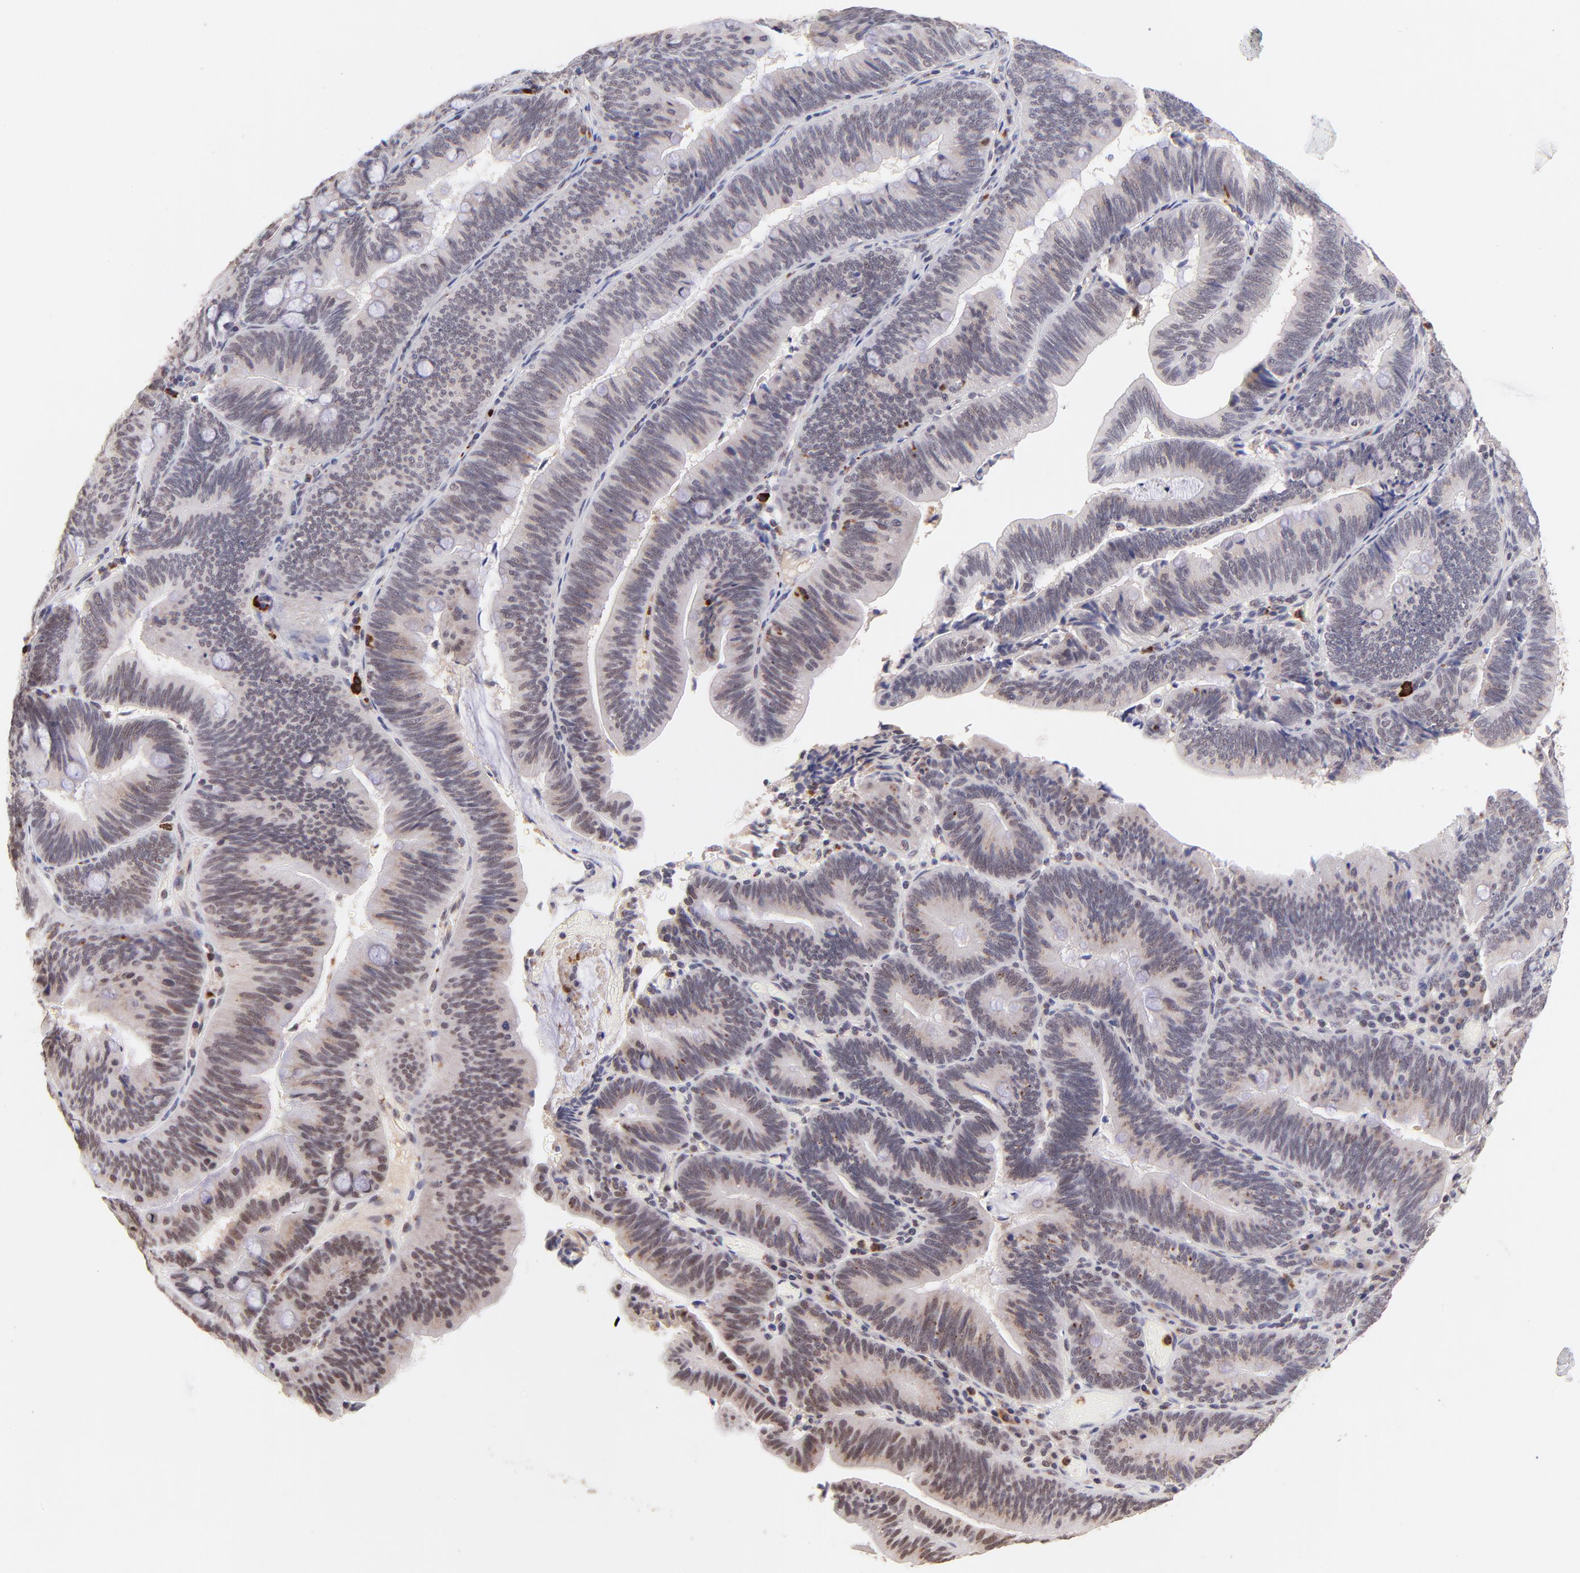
{"staining": {"intensity": "moderate", "quantity": ">75%", "location": "nuclear"}, "tissue": "pancreatic cancer", "cell_type": "Tumor cells", "image_type": "cancer", "snomed": [{"axis": "morphology", "description": "Adenocarcinoma, NOS"}, {"axis": "topography", "description": "Pancreas"}], "caption": "Pancreatic cancer was stained to show a protein in brown. There is medium levels of moderate nuclear staining in approximately >75% of tumor cells.", "gene": "MED12", "patient": {"sex": "male", "age": 82}}